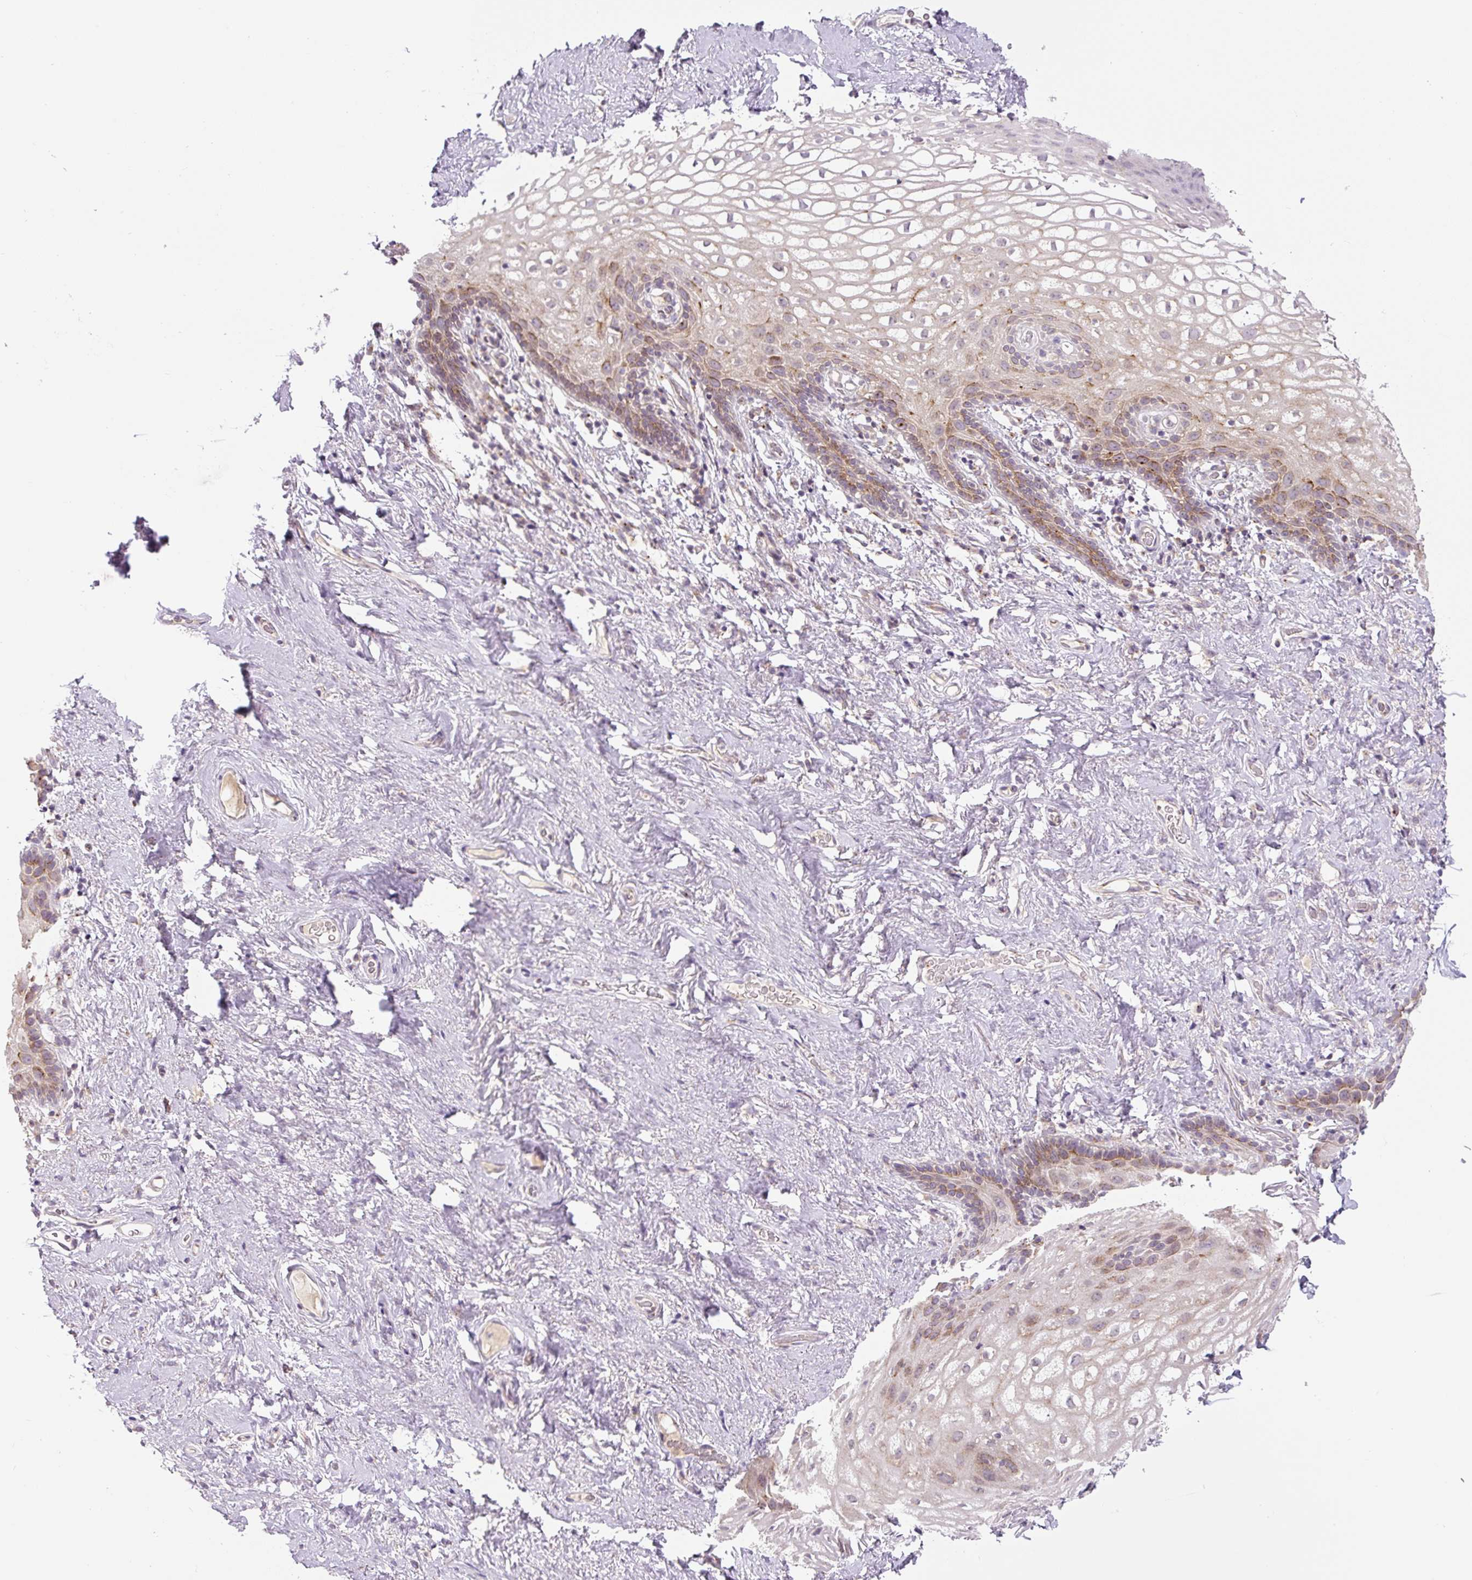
{"staining": {"intensity": "moderate", "quantity": "25%-75%", "location": "cytoplasmic/membranous"}, "tissue": "vagina", "cell_type": "Squamous epithelial cells", "image_type": "normal", "snomed": [{"axis": "morphology", "description": "Normal tissue, NOS"}, {"axis": "topography", "description": "Vagina"}, {"axis": "topography", "description": "Peripheral nerve tissue"}], "caption": "The immunohistochemical stain highlights moderate cytoplasmic/membranous positivity in squamous epithelial cells of benign vagina.", "gene": "PCM1", "patient": {"sex": "female", "age": 71}}